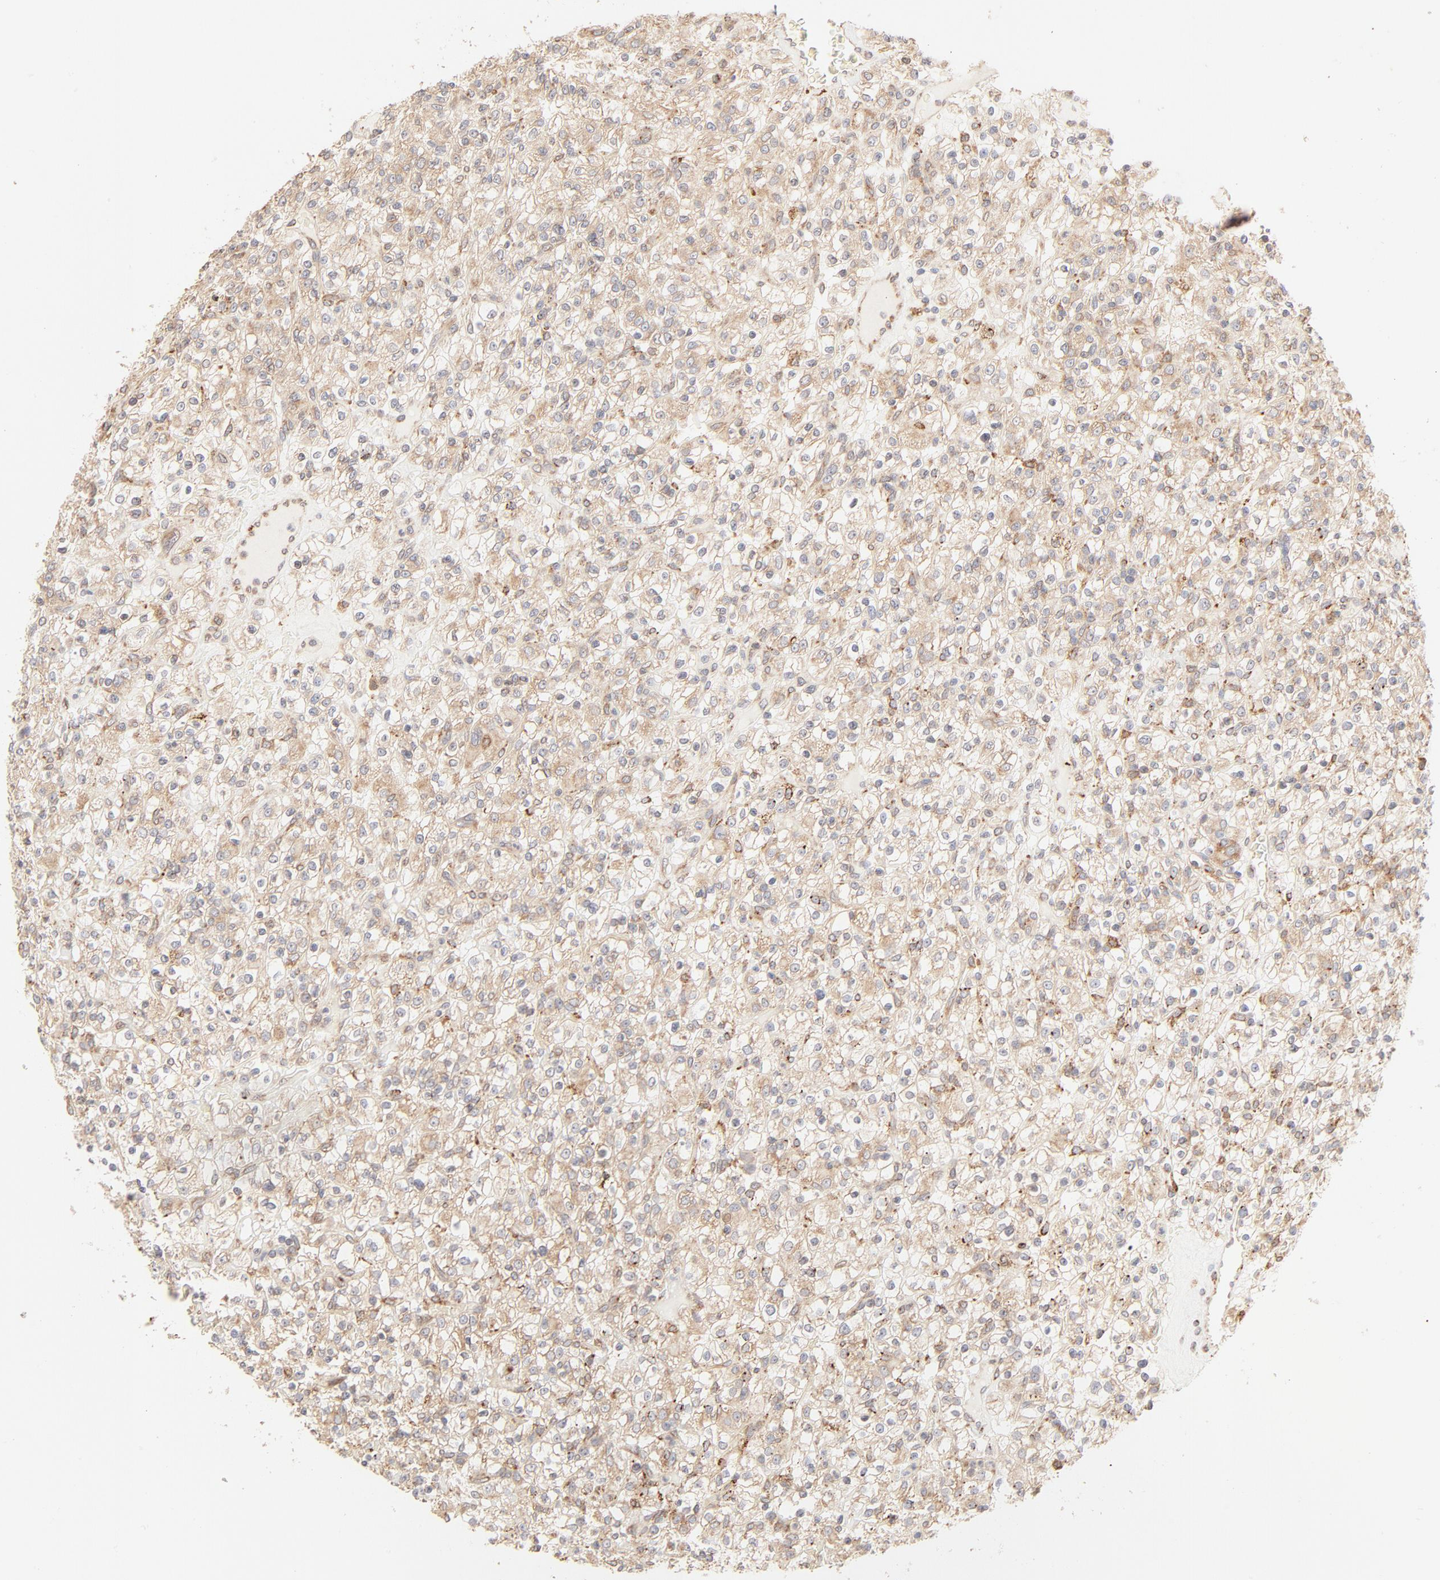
{"staining": {"intensity": "moderate", "quantity": ">75%", "location": "cytoplasmic/membranous"}, "tissue": "renal cancer", "cell_type": "Tumor cells", "image_type": "cancer", "snomed": [{"axis": "morphology", "description": "Normal tissue, NOS"}, {"axis": "morphology", "description": "Adenocarcinoma, NOS"}, {"axis": "topography", "description": "Kidney"}], "caption": "Renal adenocarcinoma stained with a protein marker reveals moderate staining in tumor cells.", "gene": "PARP12", "patient": {"sex": "female", "age": 72}}